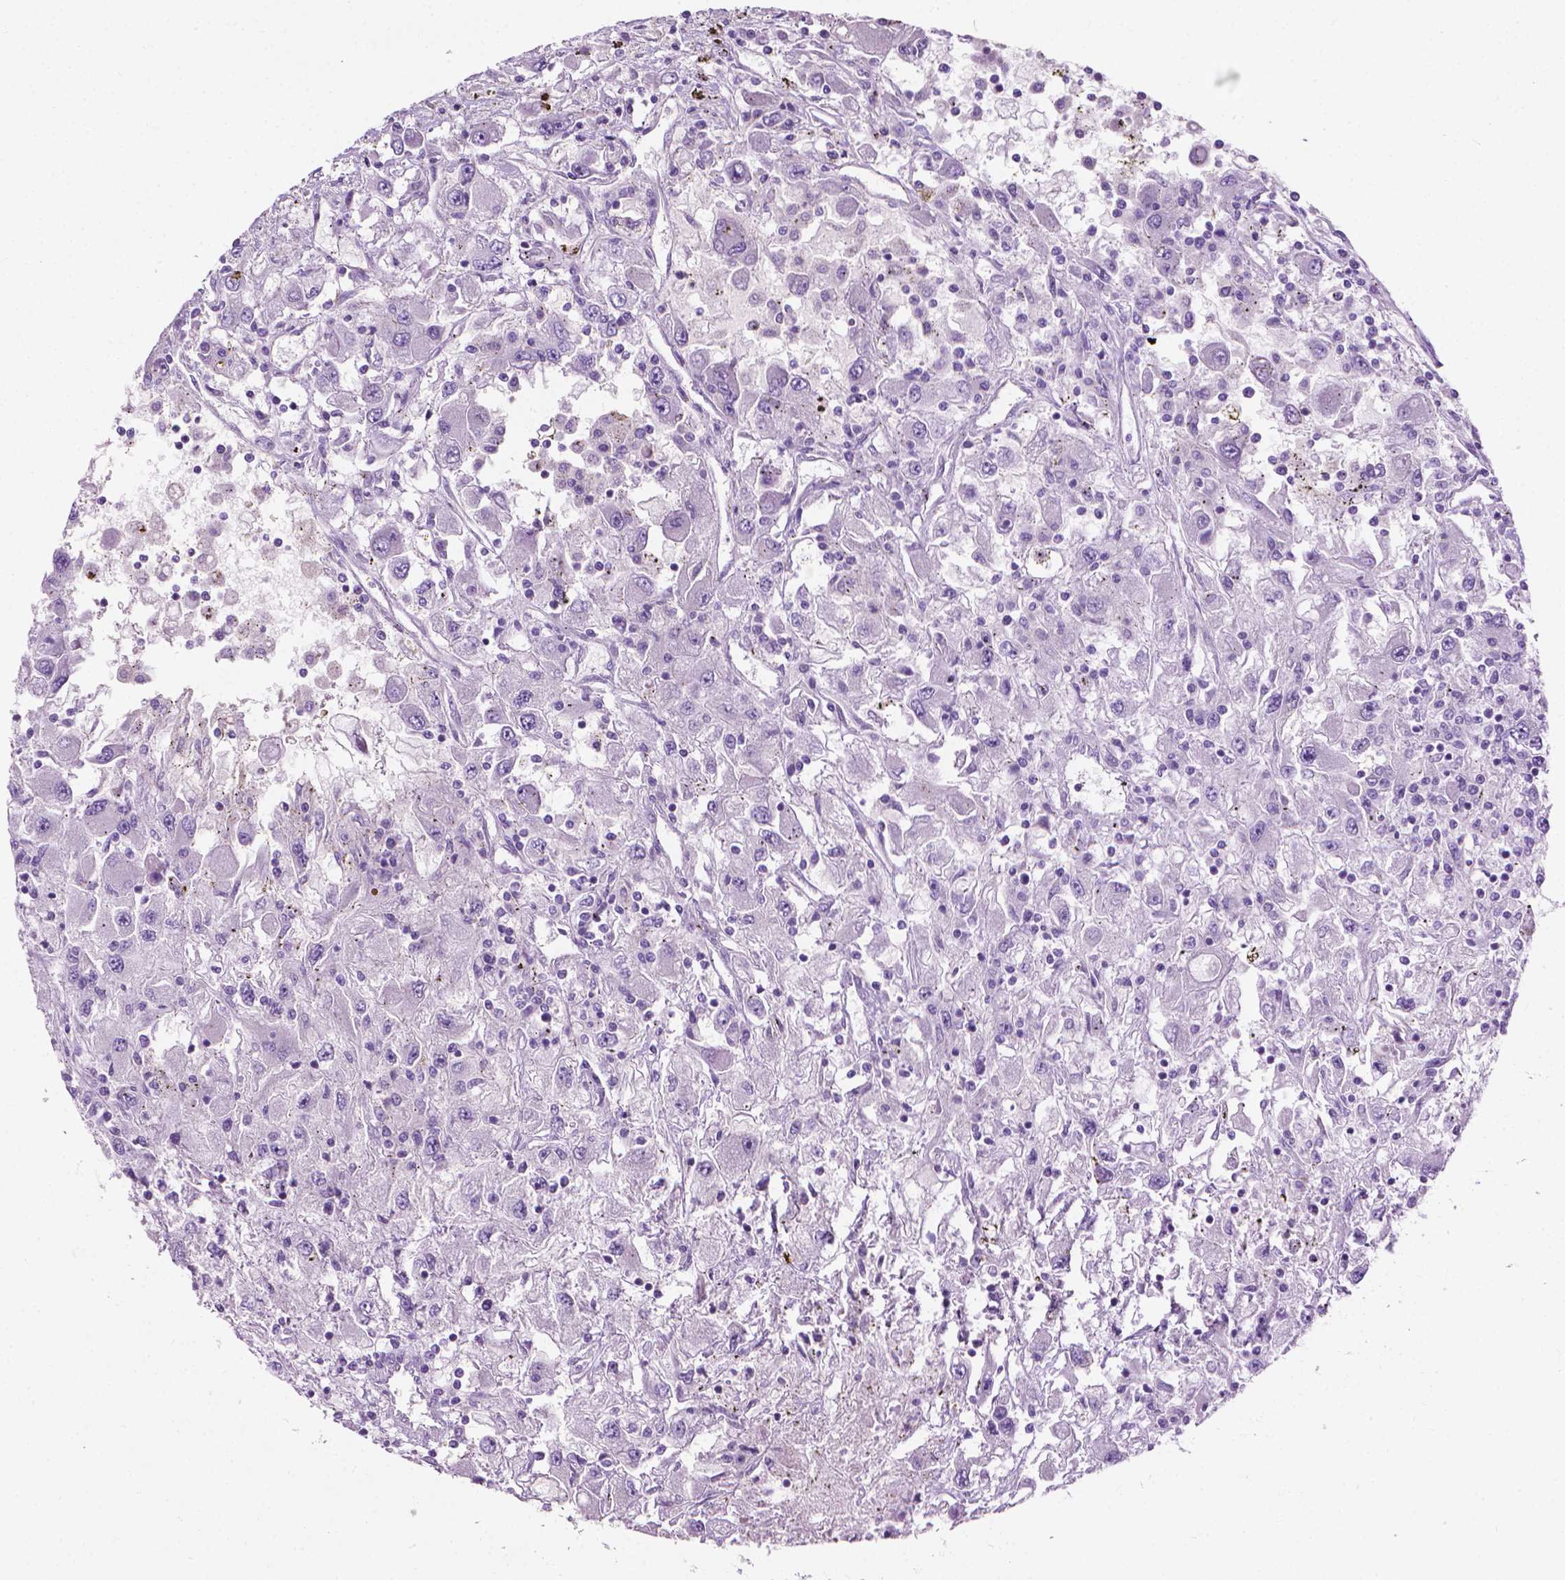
{"staining": {"intensity": "negative", "quantity": "none", "location": "none"}, "tissue": "renal cancer", "cell_type": "Tumor cells", "image_type": "cancer", "snomed": [{"axis": "morphology", "description": "Adenocarcinoma, NOS"}, {"axis": "topography", "description": "Kidney"}], "caption": "An immunohistochemistry micrograph of renal cancer (adenocarcinoma) is shown. There is no staining in tumor cells of renal cancer (adenocarcinoma). (Brightfield microscopy of DAB (3,3'-diaminobenzidine) immunohistochemistry (IHC) at high magnification).", "gene": "KRT73", "patient": {"sex": "female", "age": 67}}